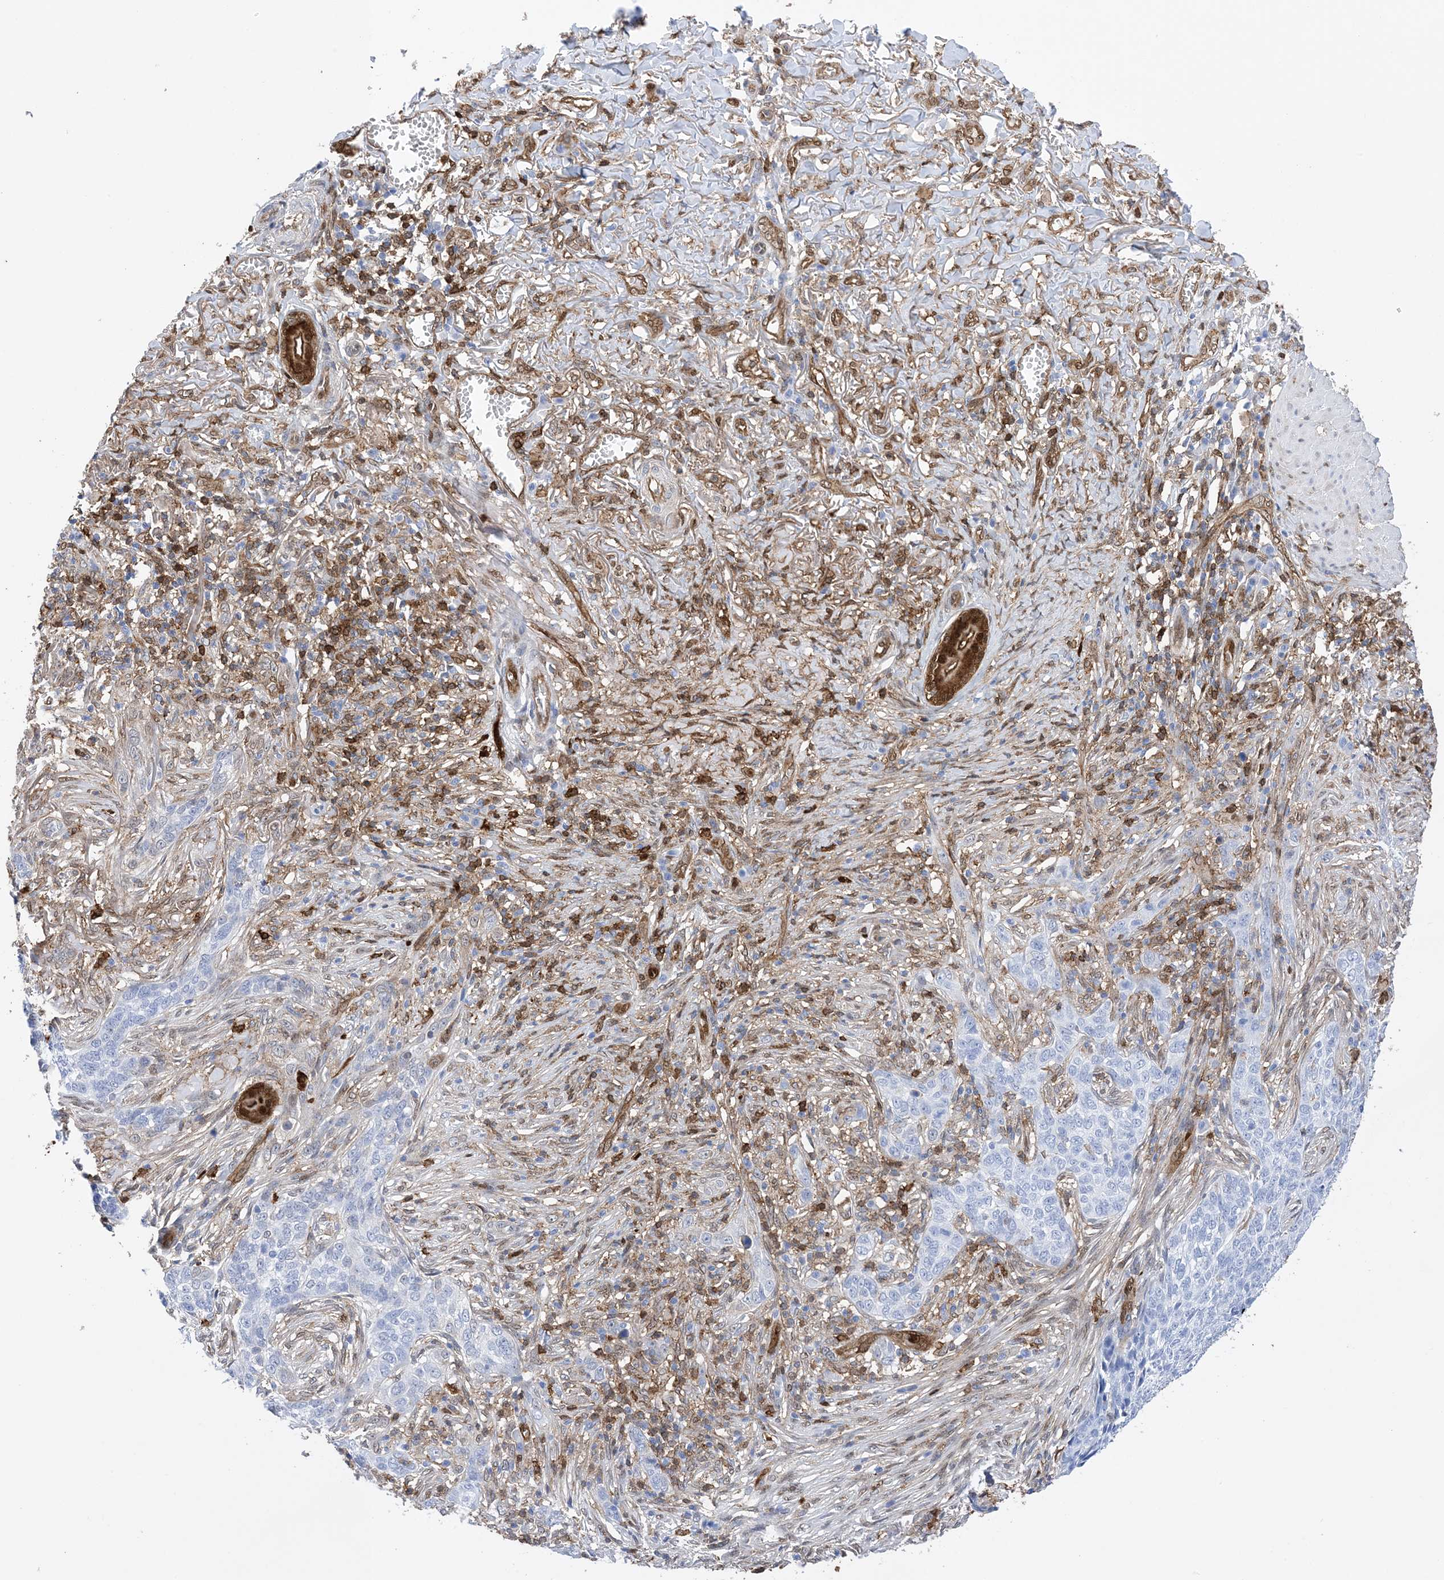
{"staining": {"intensity": "negative", "quantity": "none", "location": "none"}, "tissue": "skin cancer", "cell_type": "Tumor cells", "image_type": "cancer", "snomed": [{"axis": "morphology", "description": "Basal cell carcinoma"}, {"axis": "topography", "description": "Skin"}], "caption": "Immunohistochemical staining of human skin cancer (basal cell carcinoma) demonstrates no significant expression in tumor cells.", "gene": "ANXA1", "patient": {"sex": "male", "age": 85}}